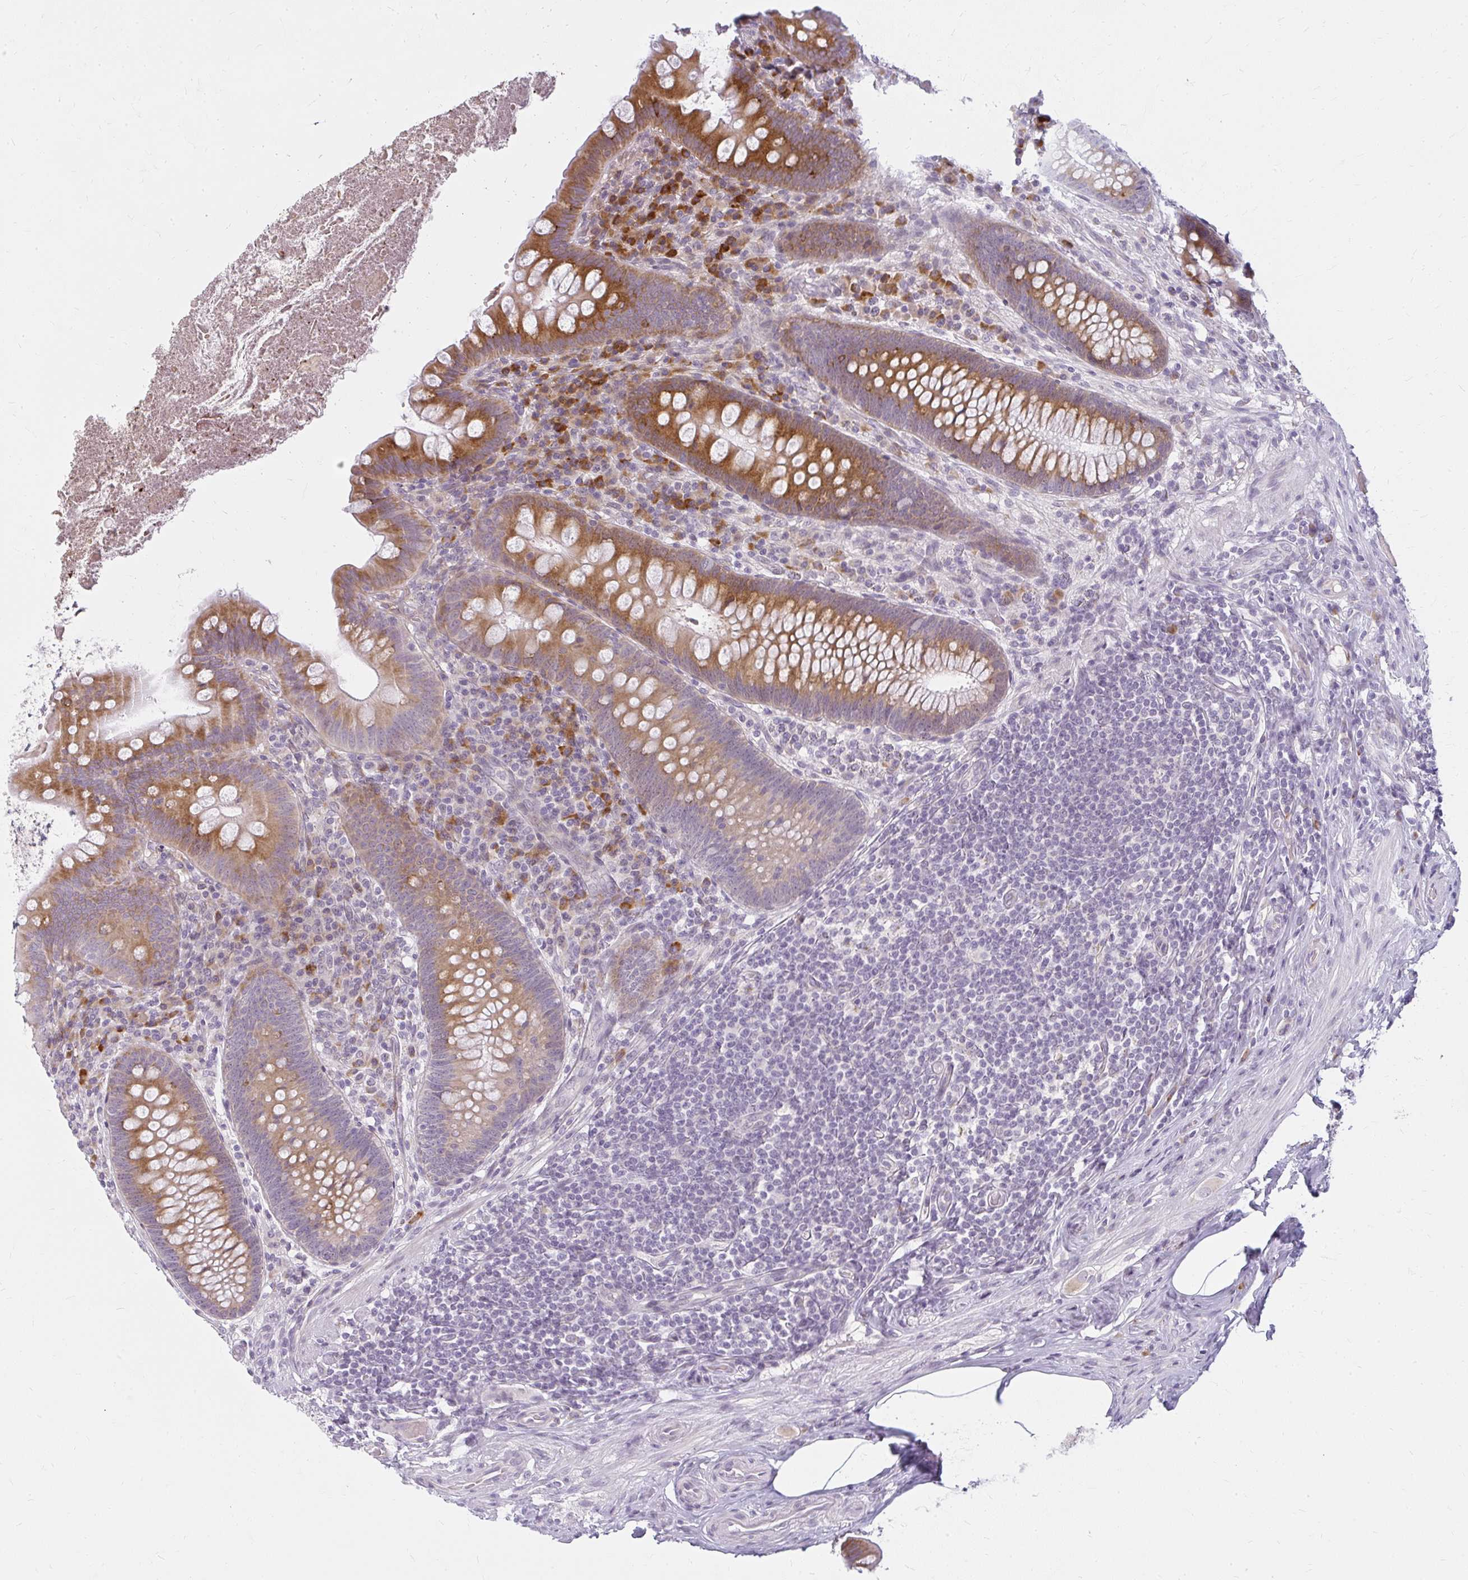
{"staining": {"intensity": "moderate", "quantity": "25%-75%", "location": "cytoplasmic/membranous"}, "tissue": "appendix", "cell_type": "Glandular cells", "image_type": "normal", "snomed": [{"axis": "morphology", "description": "Normal tissue, NOS"}, {"axis": "topography", "description": "Appendix"}], "caption": "Appendix stained with DAB immunohistochemistry shows medium levels of moderate cytoplasmic/membranous expression in about 25%-75% of glandular cells. Immunohistochemistry (ihc) stains the protein in brown and the nuclei are stained blue.", "gene": "ZFYVE26", "patient": {"sex": "male", "age": 71}}